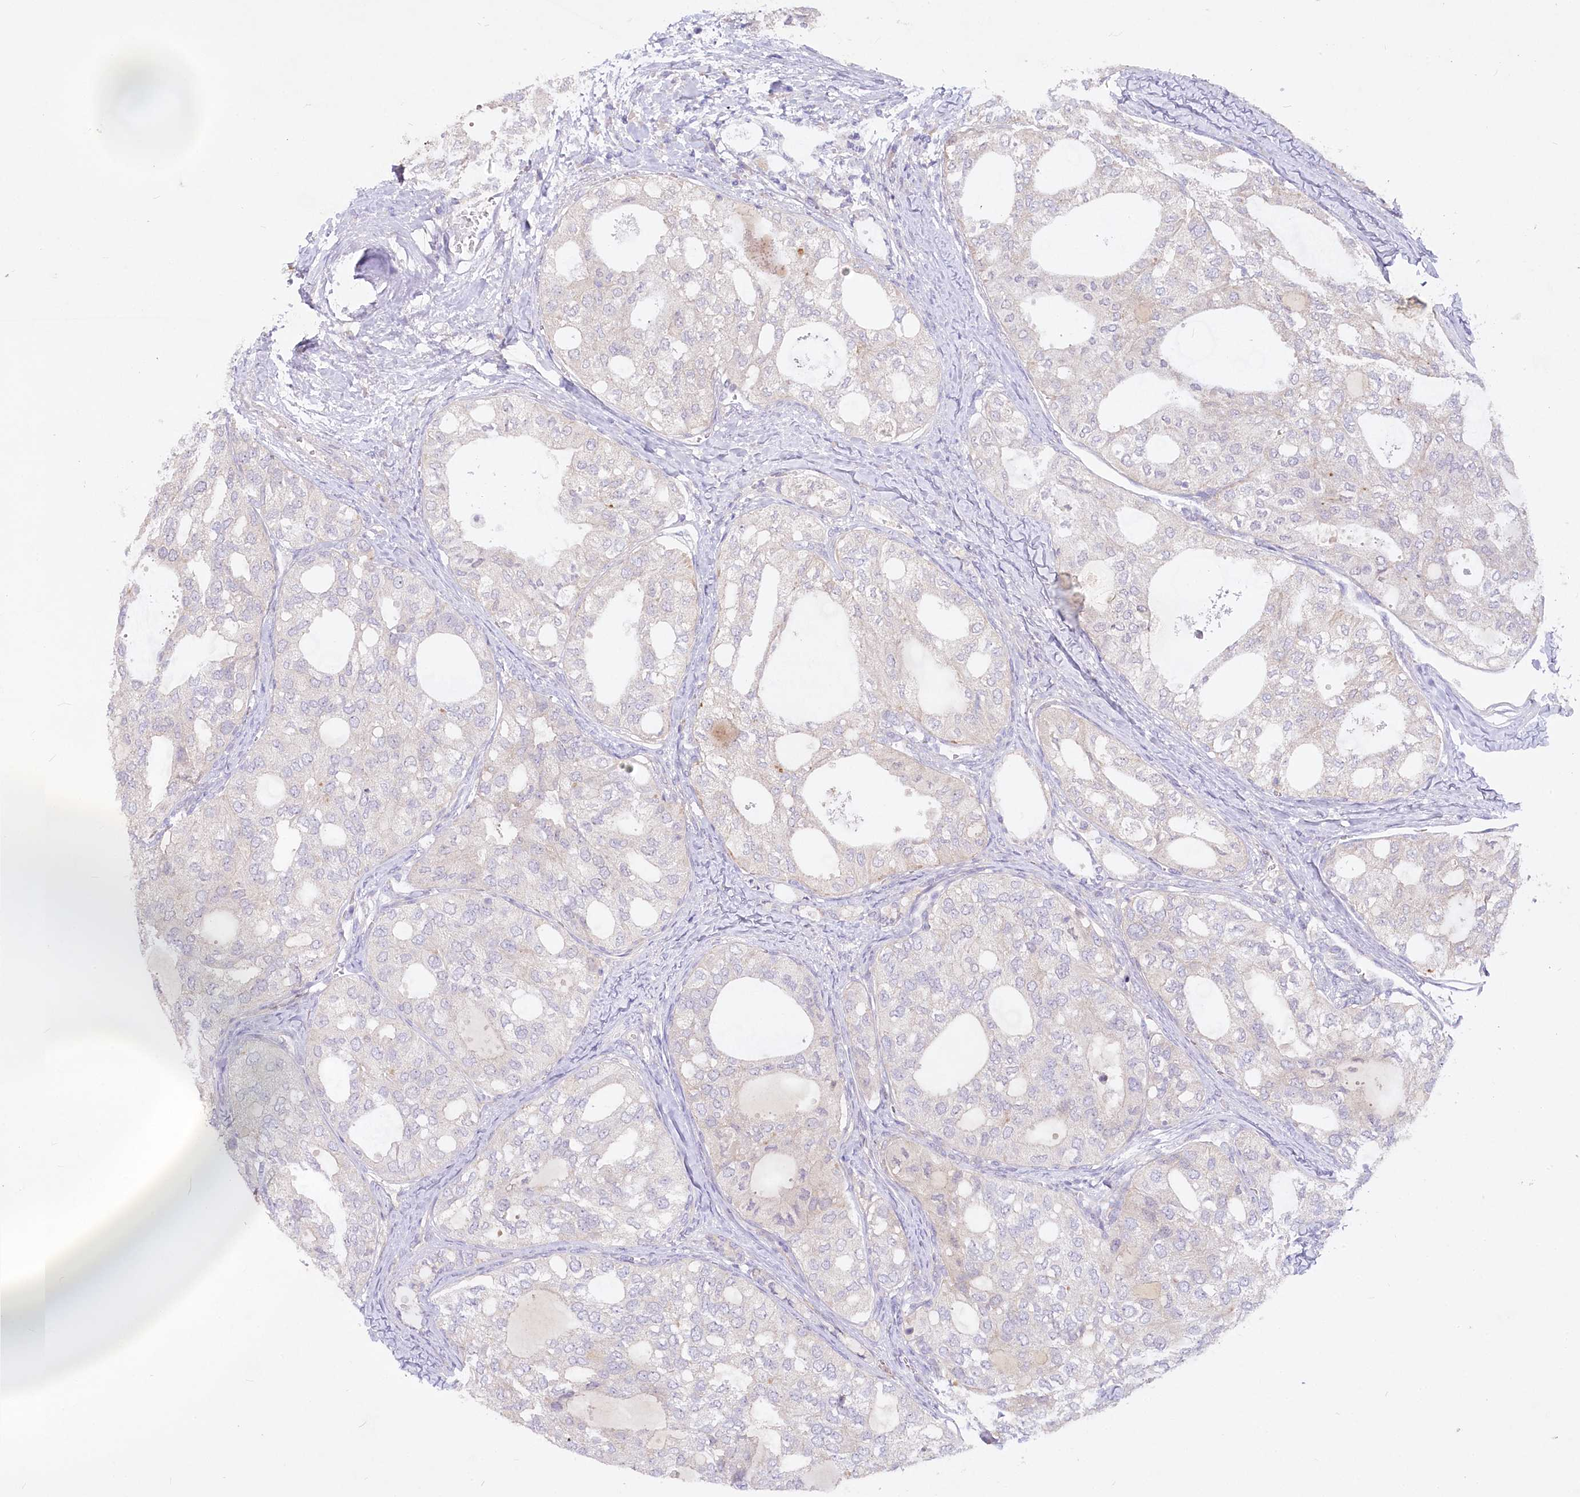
{"staining": {"intensity": "negative", "quantity": "none", "location": "none"}, "tissue": "thyroid cancer", "cell_type": "Tumor cells", "image_type": "cancer", "snomed": [{"axis": "morphology", "description": "Follicular adenoma carcinoma, NOS"}, {"axis": "topography", "description": "Thyroid gland"}], "caption": "Tumor cells show no significant protein positivity in thyroid cancer (follicular adenoma carcinoma).", "gene": "EFHC2", "patient": {"sex": "male", "age": 75}}